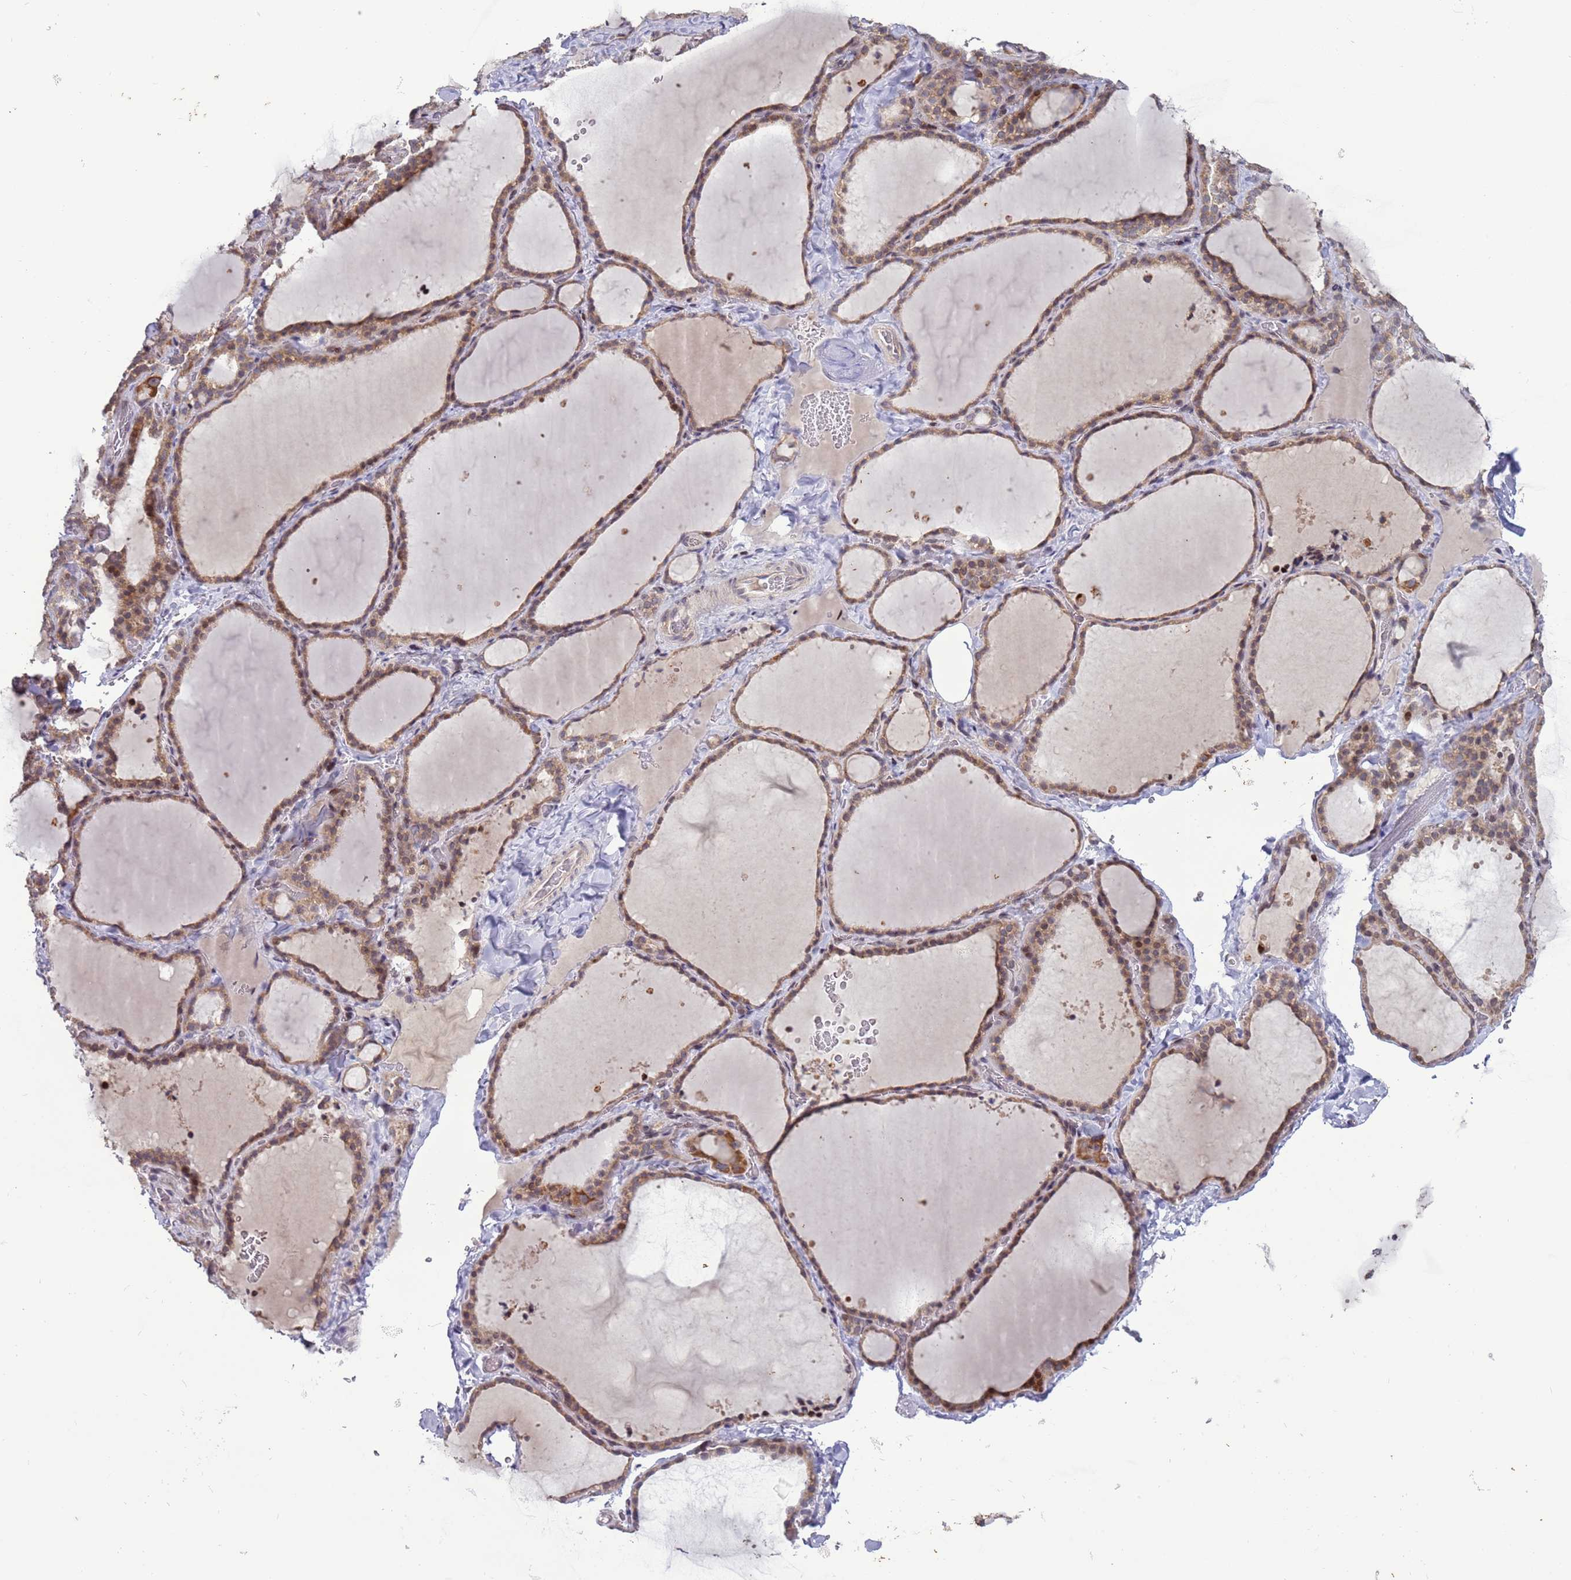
{"staining": {"intensity": "moderate", "quantity": ">75%", "location": "cytoplasmic/membranous,nuclear"}, "tissue": "thyroid gland", "cell_type": "Glandular cells", "image_type": "normal", "snomed": [{"axis": "morphology", "description": "Normal tissue, NOS"}, {"axis": "topography", "description": "Thyroid gland"}], "caption": "This photomicrograph reveals unremarkable thyroid gland stained with IHC to label a protein in brown. The cytoplasmic/membranous,nuclear of glandular cells show moderate positivity for the protein. Nuclei are counter-stained blue.", "gene": "RCOR2", "patient": {"sex": "female", "age": 22}}